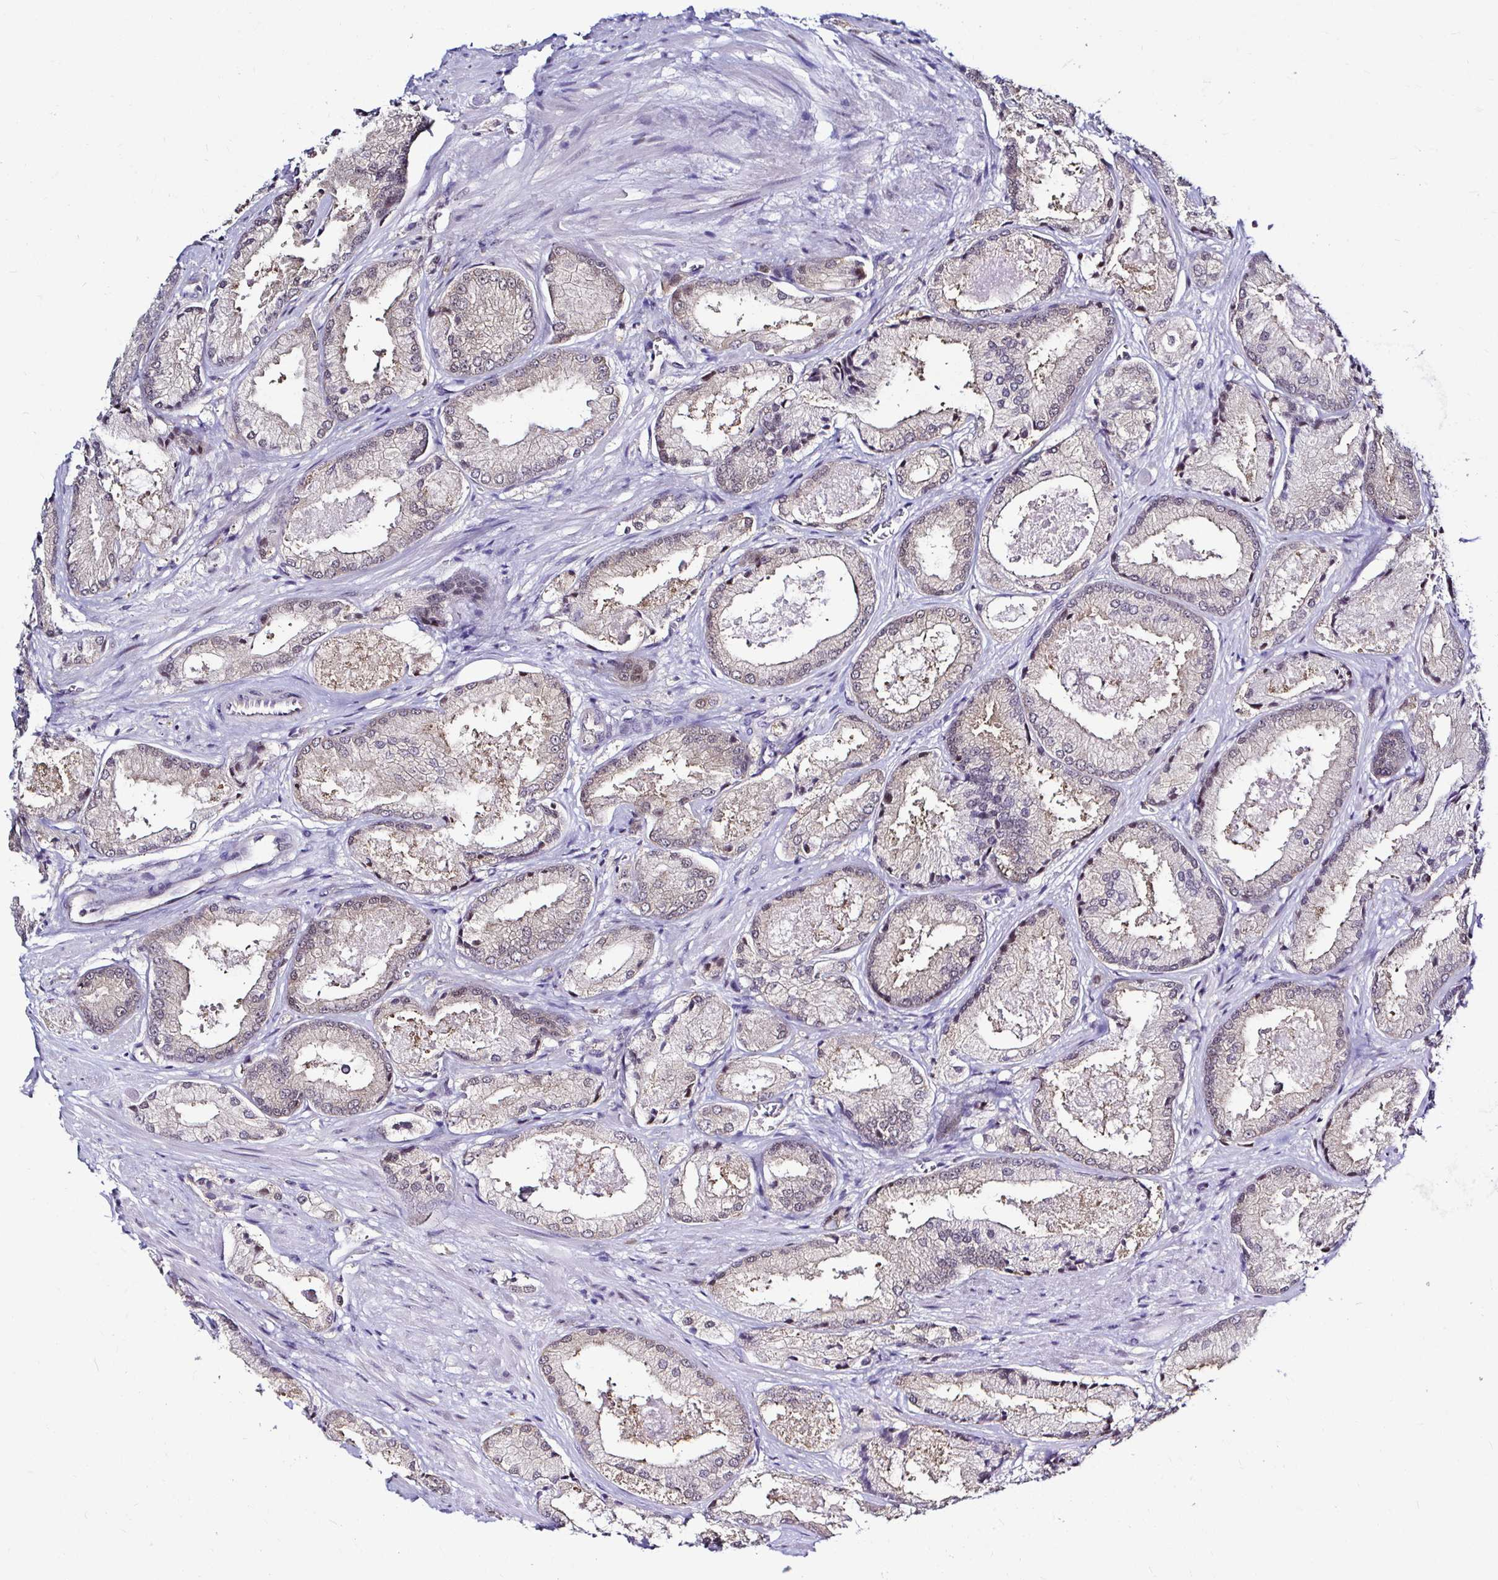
{"staining": {"intensity": "weak", "quantity": "25%-75%", "location": "nuclear"}, "tissue": "prostate cancer", "cell_type": "Tumor cells", "image_type": "cancer", "snomed": [{"axis": "morphology", "description": "Adenocarcinoma, High grade"}, {"axis": "topography", "description": "Prostate"}], "caption": "Weak nuclear expression is present in about 25%-75% of tumor cells in prostate cancer (high-grade adenocarcinoma).", "gene": "PSMD3", "patient": {"sex": "male", "age": 68}}